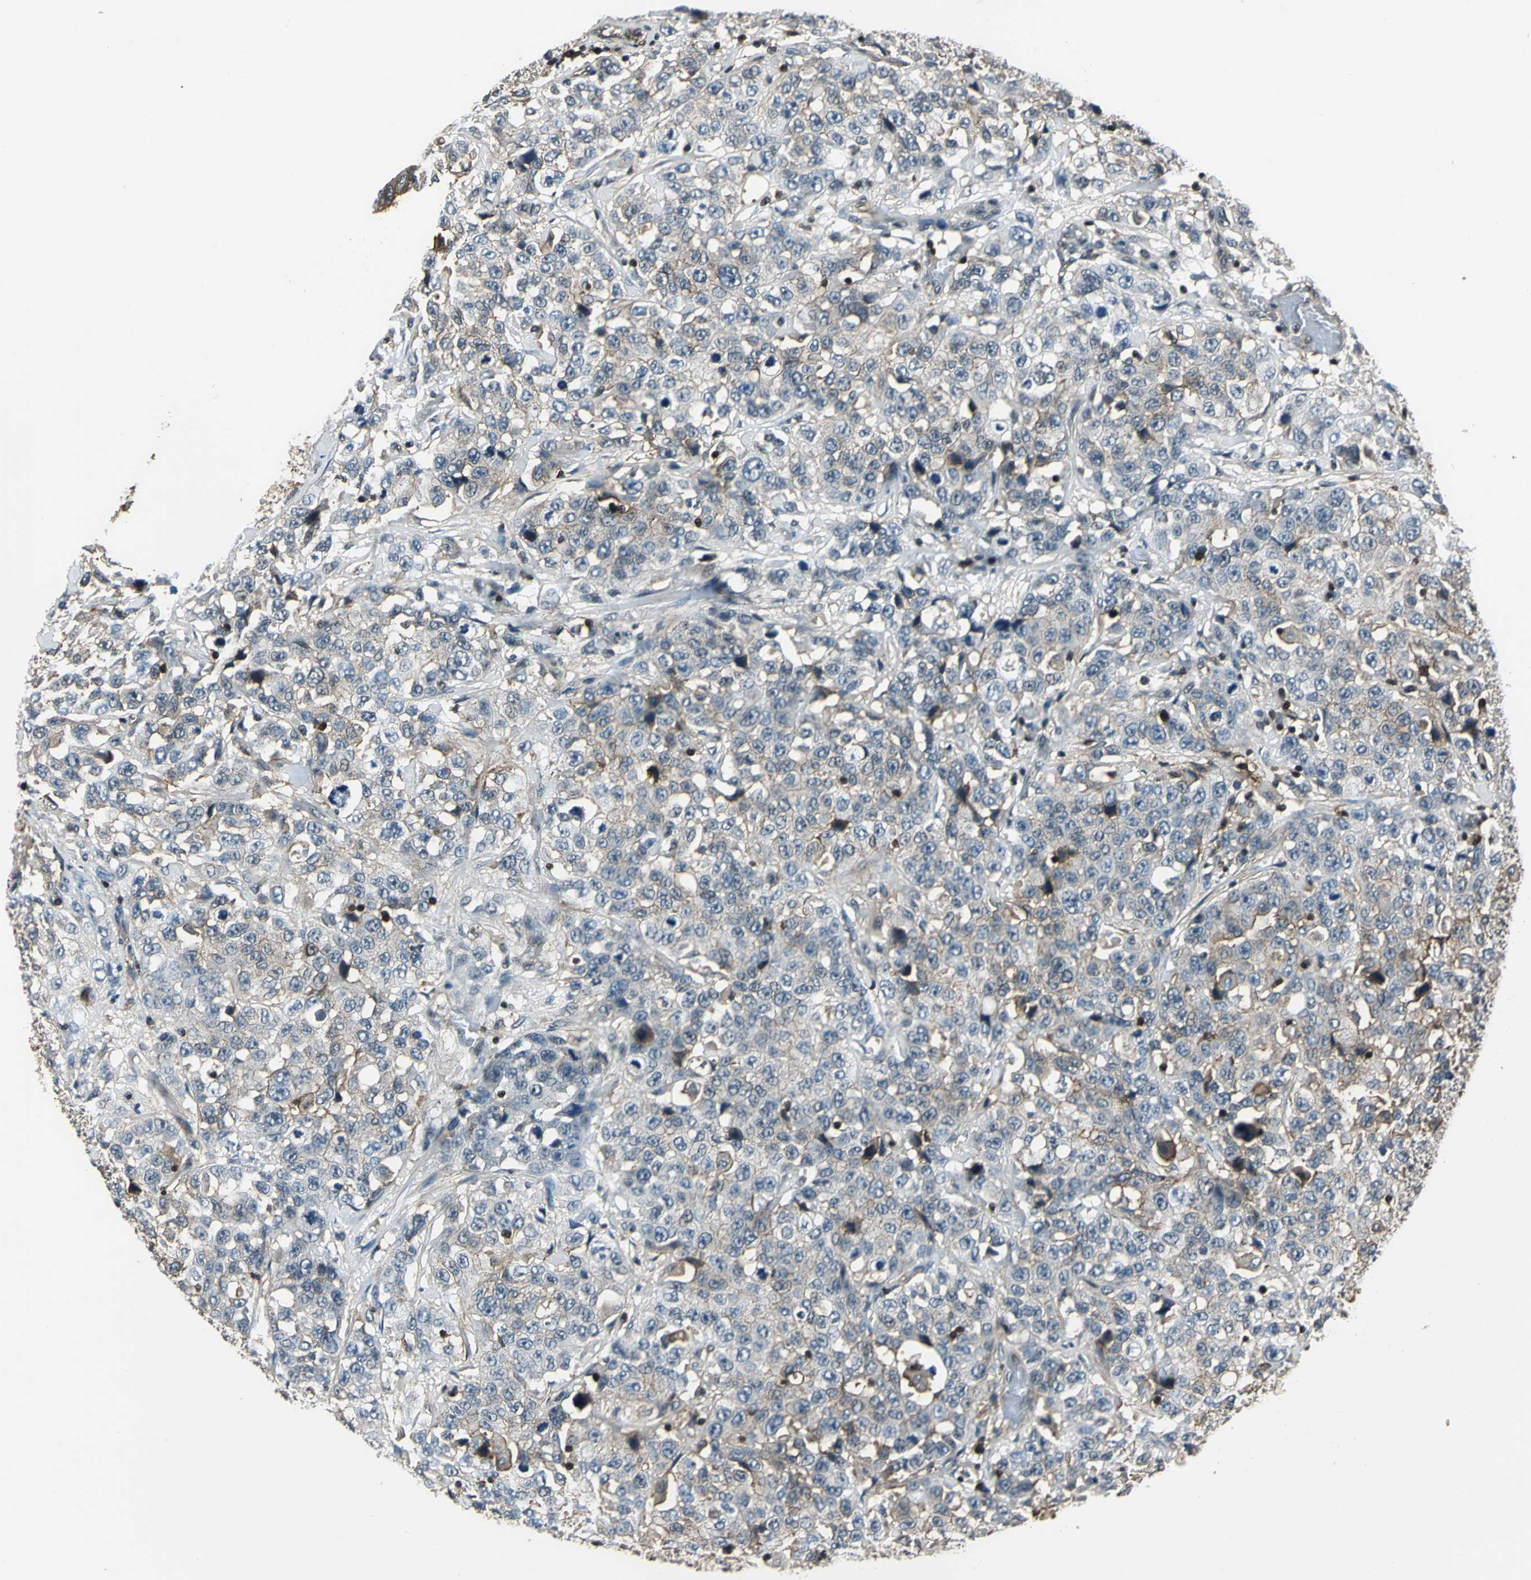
{"staining": {"intensity": "moderate", "quantity": "25%-75%", "location": "cytoplasmic/membranous"}, "tissue": "stomach cancer", "cell_type": "Tumor cells", "image_type": "cancer", "snomed": [{"axis": "morphology", "description": "Normal tissue, NOS"}, {"axis": "morphology", "description": "Adenocarcinoma, NOS"}, {"axis": "topography", "description": "Stomach"}], "caption": "Stomach cancer stained with DAB (3,3'-diaminobenzidine) immunohistochemistry (IHC) demonstrates medium levels of moderate cytoplasmic/membranous expression in approximately 25%-75% of tumor cells.", "gene": "NR2C2", "patient": {"sex": "male", "age": 48}}